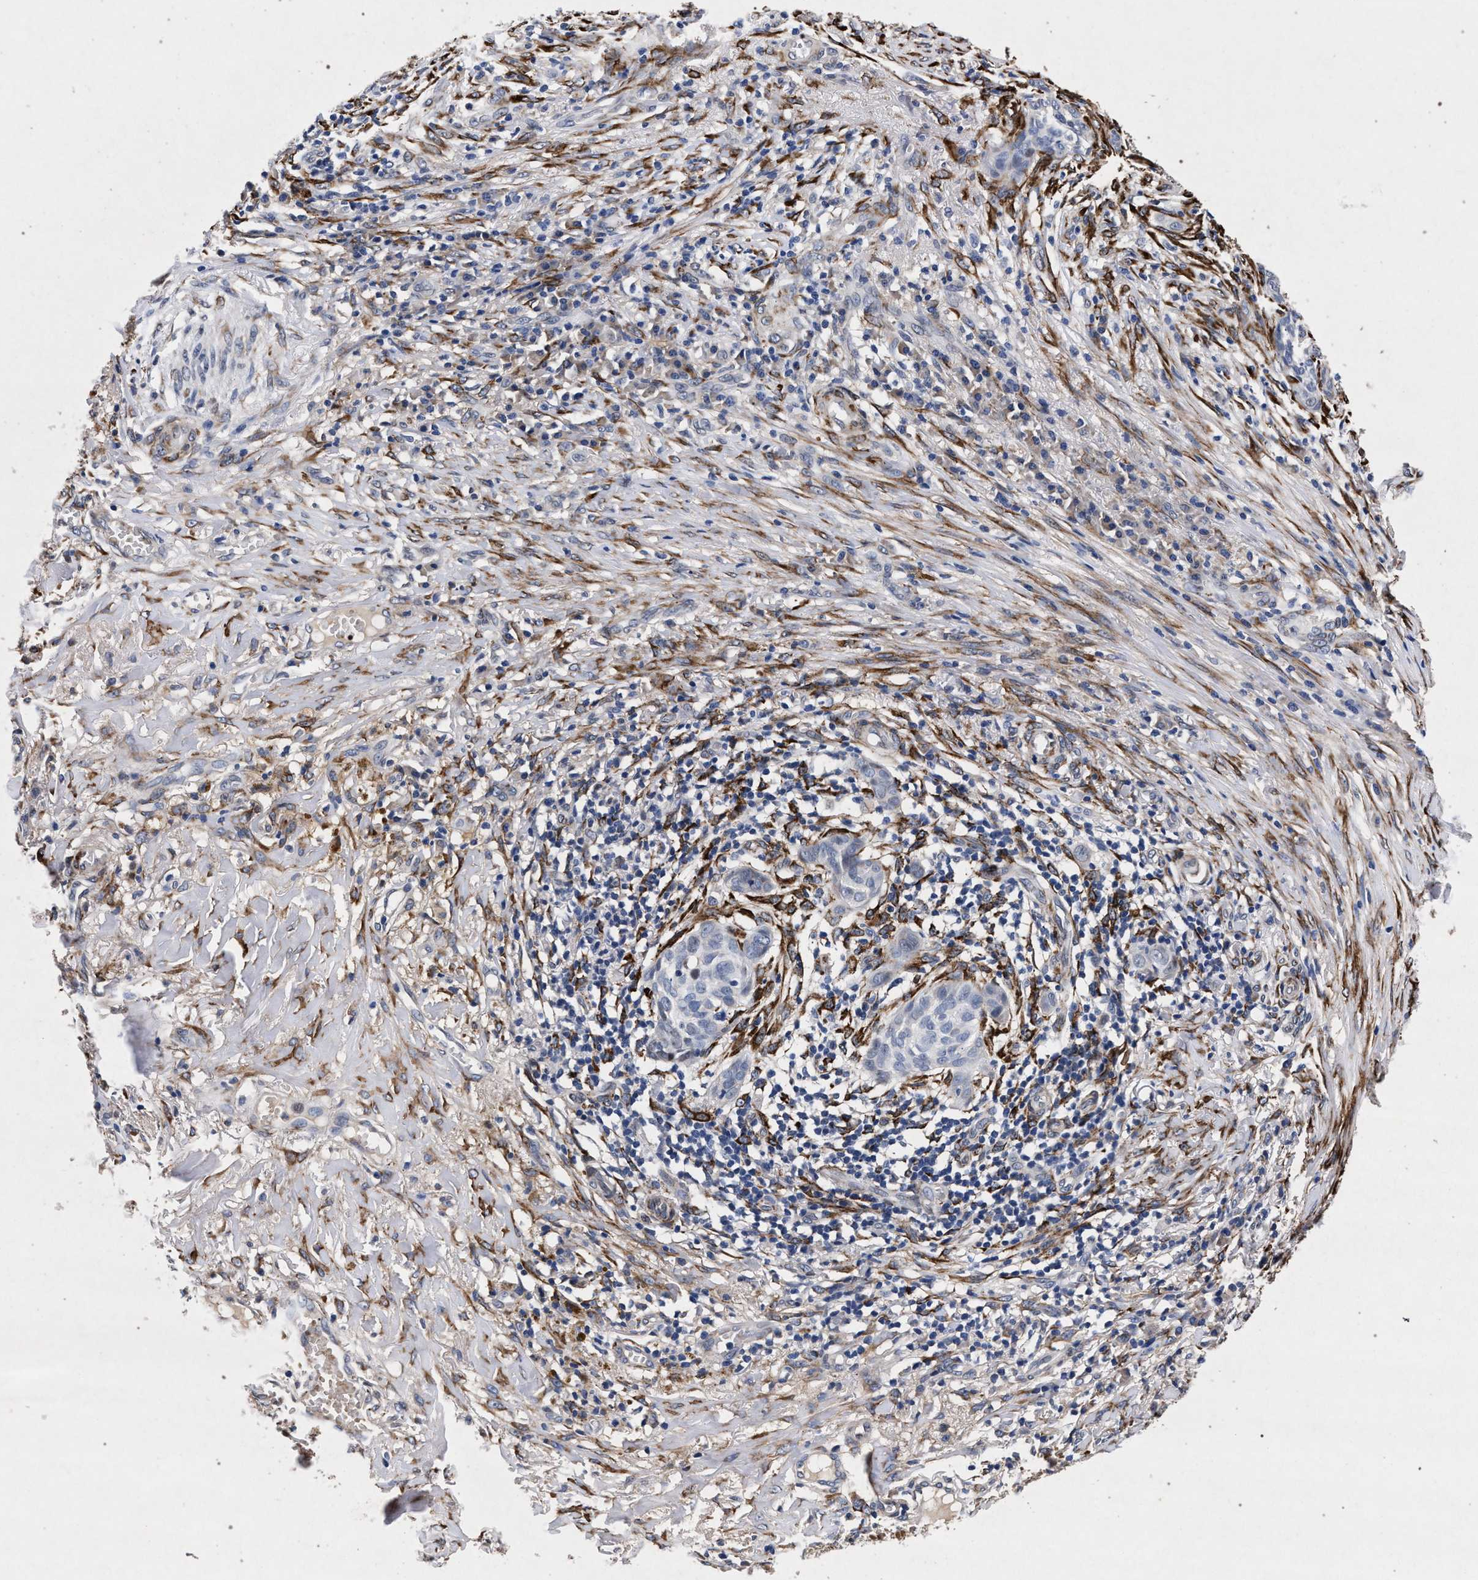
{"staining": {"intensity": "negative", "quantity": "none", "location": "none"}, "tissue": "skin cancer", "cell_type": "Tumor cells", "image_type": "cancer", "snomed": [{"axis": "morphology", "description": "Basal cell carcinoma"}, {"axis": "topography", "description": "Skin"}], "caption": "IHC photomicrograph of neoplastic tissue: skin cancer (basal cell carcinoma) stained with DAB (3,3'-diaminobenzidine) shows no significant protein expression in tumor cells.", "gene": "NEK7", "patient": {"sex": "male", "age": 85}}